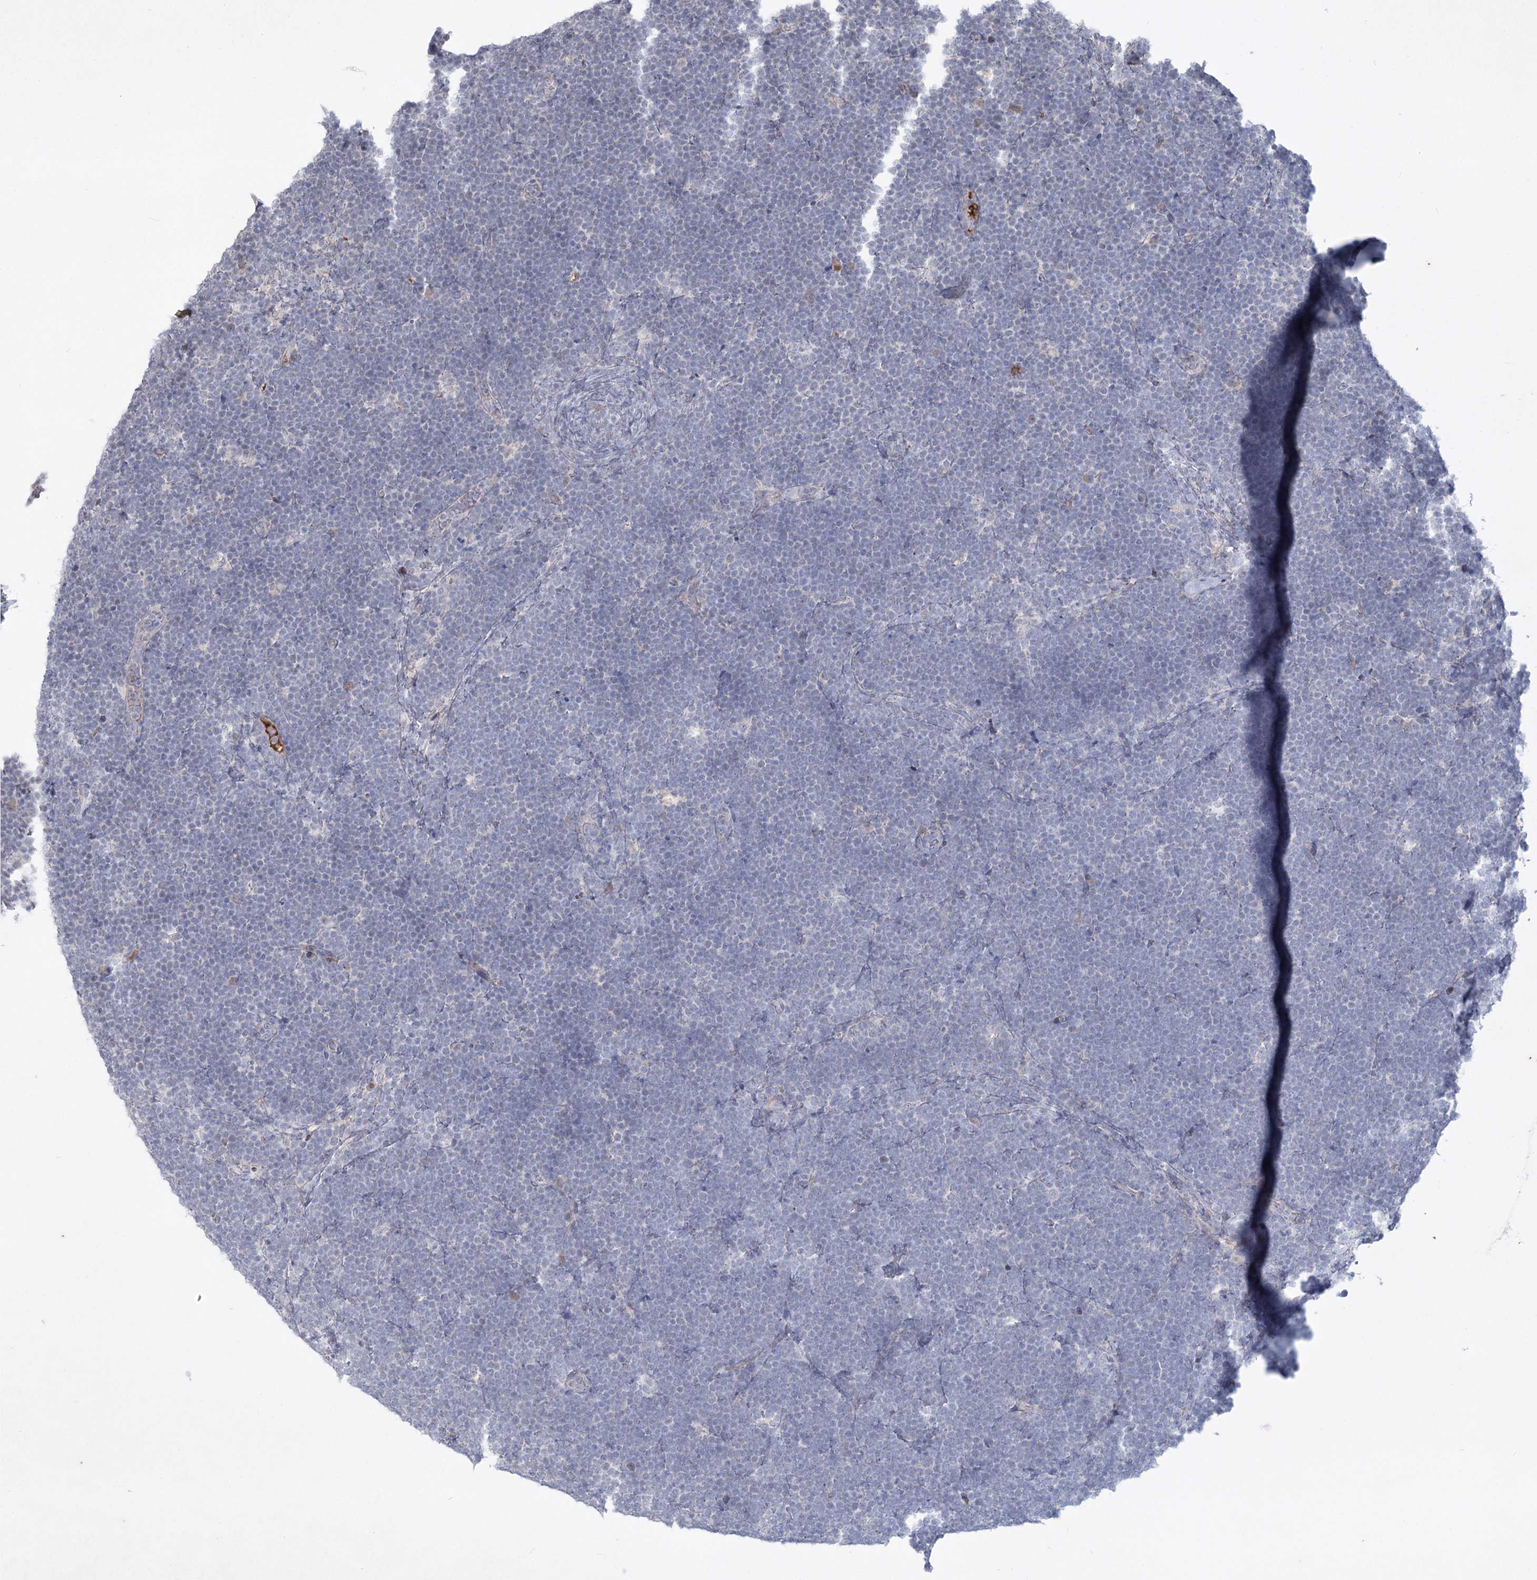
{"staining": {"intensity": "negative", "quantity": "none", "location": "none"}, "tissue": "lymphoma", "cell_type": "Tumor cells", "image_type": "cancer", "snomed": [{"axis": "morphology", "description": "Malignant lymphoma, non-Hodgkin's type, High grade"}, {"axis": "topography", "description": "Lymph node"}], "caption": "This is an IHC image of human high-grade malignant lymphoma, non-Hodgkin's type. There is no expression in tumor cells.", "gene": "PLA2G12A", "patient": {"sex": "male", "age": 13}}